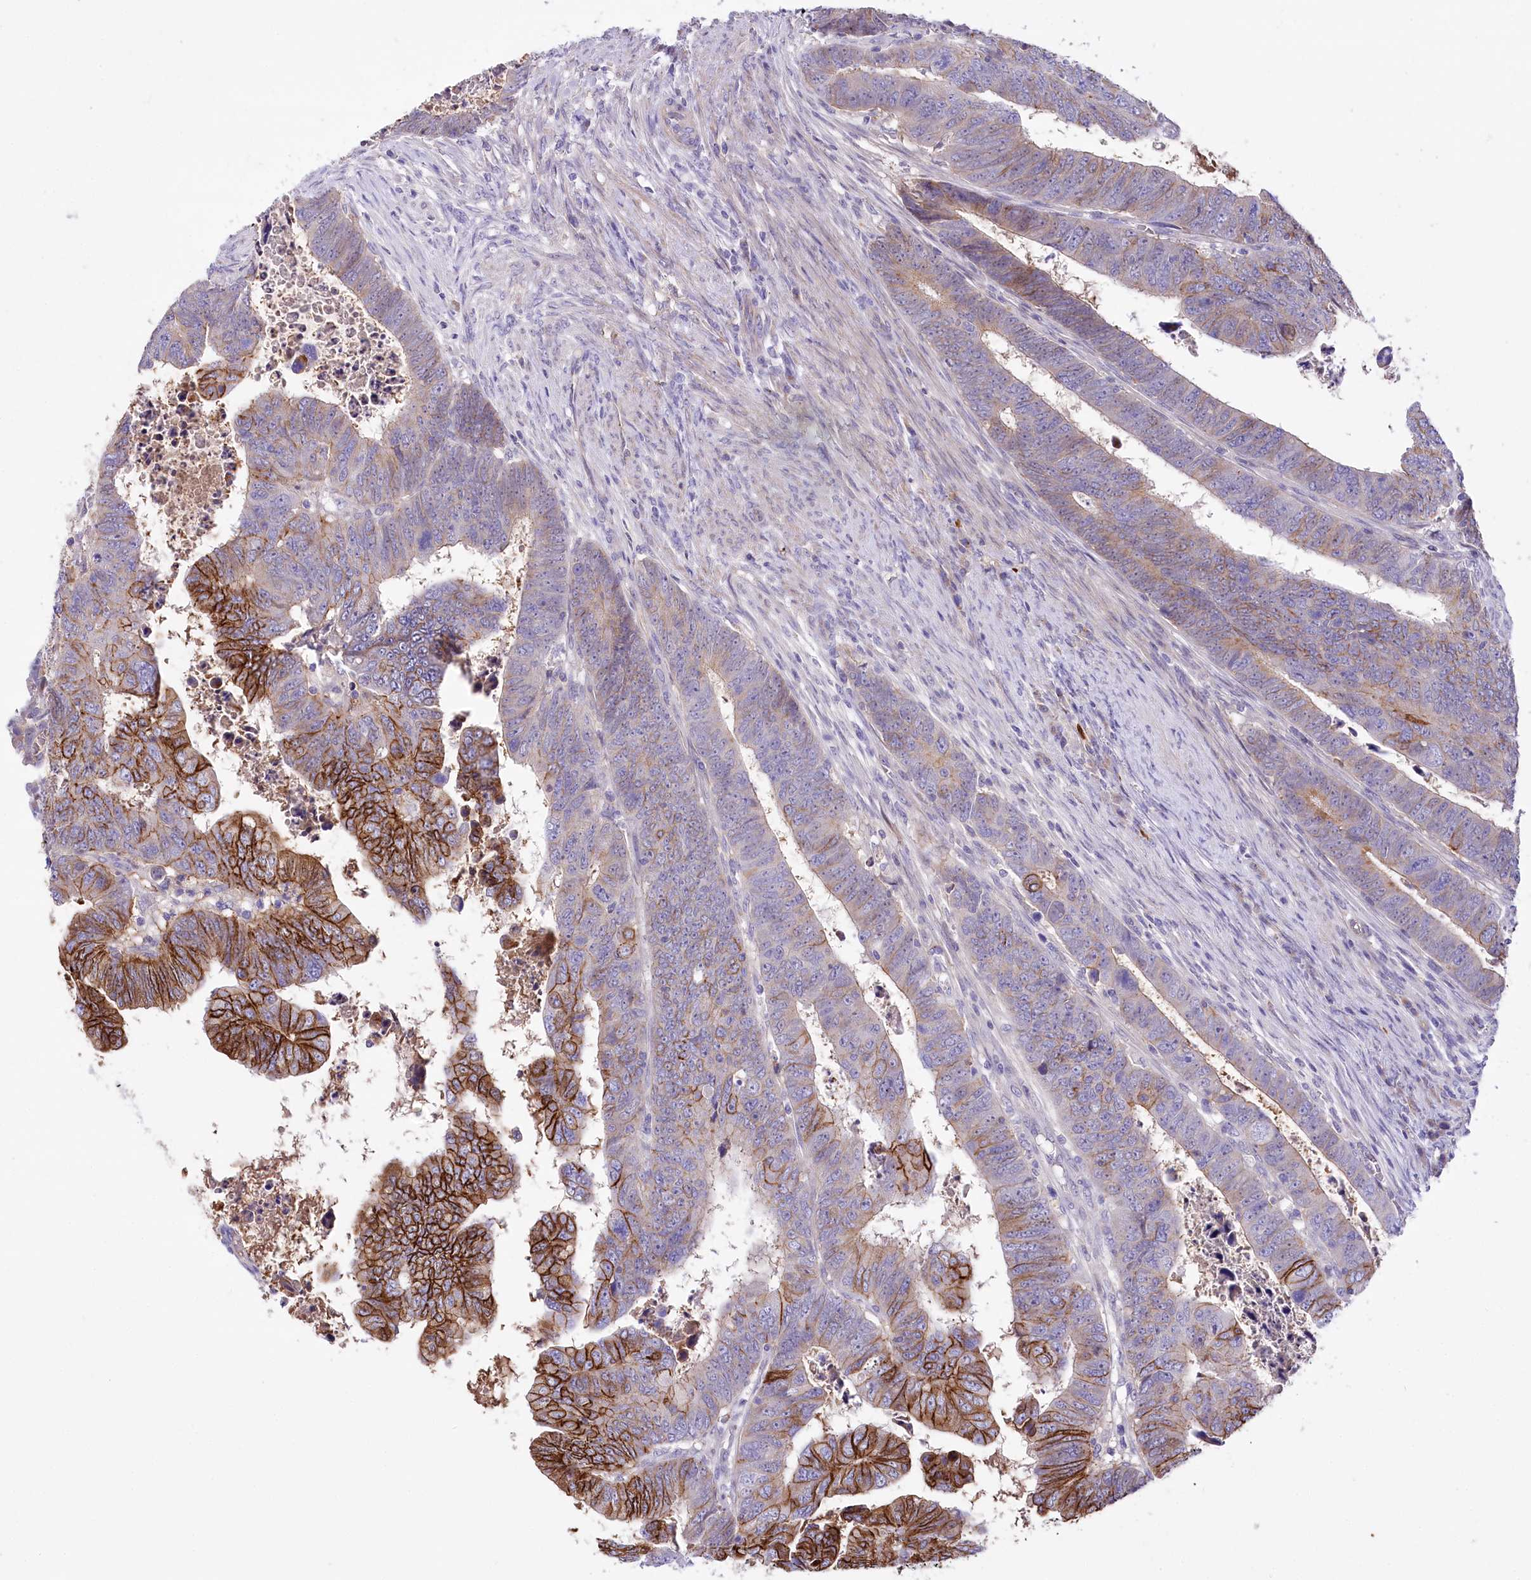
{"staining": {"intensity": "strong", "quantity": "25%-75%", "location": "cytoplasmic/membranous"}, "tissue": "colorectal cancer", "cell_type": "Tumor cells", "image_type": "cancer", "snomed": [{"axis": "morphology", "description": "Normal tissue, NOS"}, {"axis": "morphology", "description": "Adenocarcinoma, NOS"}, {"axis": "topography", "description": "Rectum"}], "caption": "Human colorectal adenocarcinoma stained with a brown dye exhibits strong cytoplasmic/membranous positive expression in about 25%-75% of tumor cells.", "gene": "CEP164", "patient": {"sex": "female", "age": 65}}